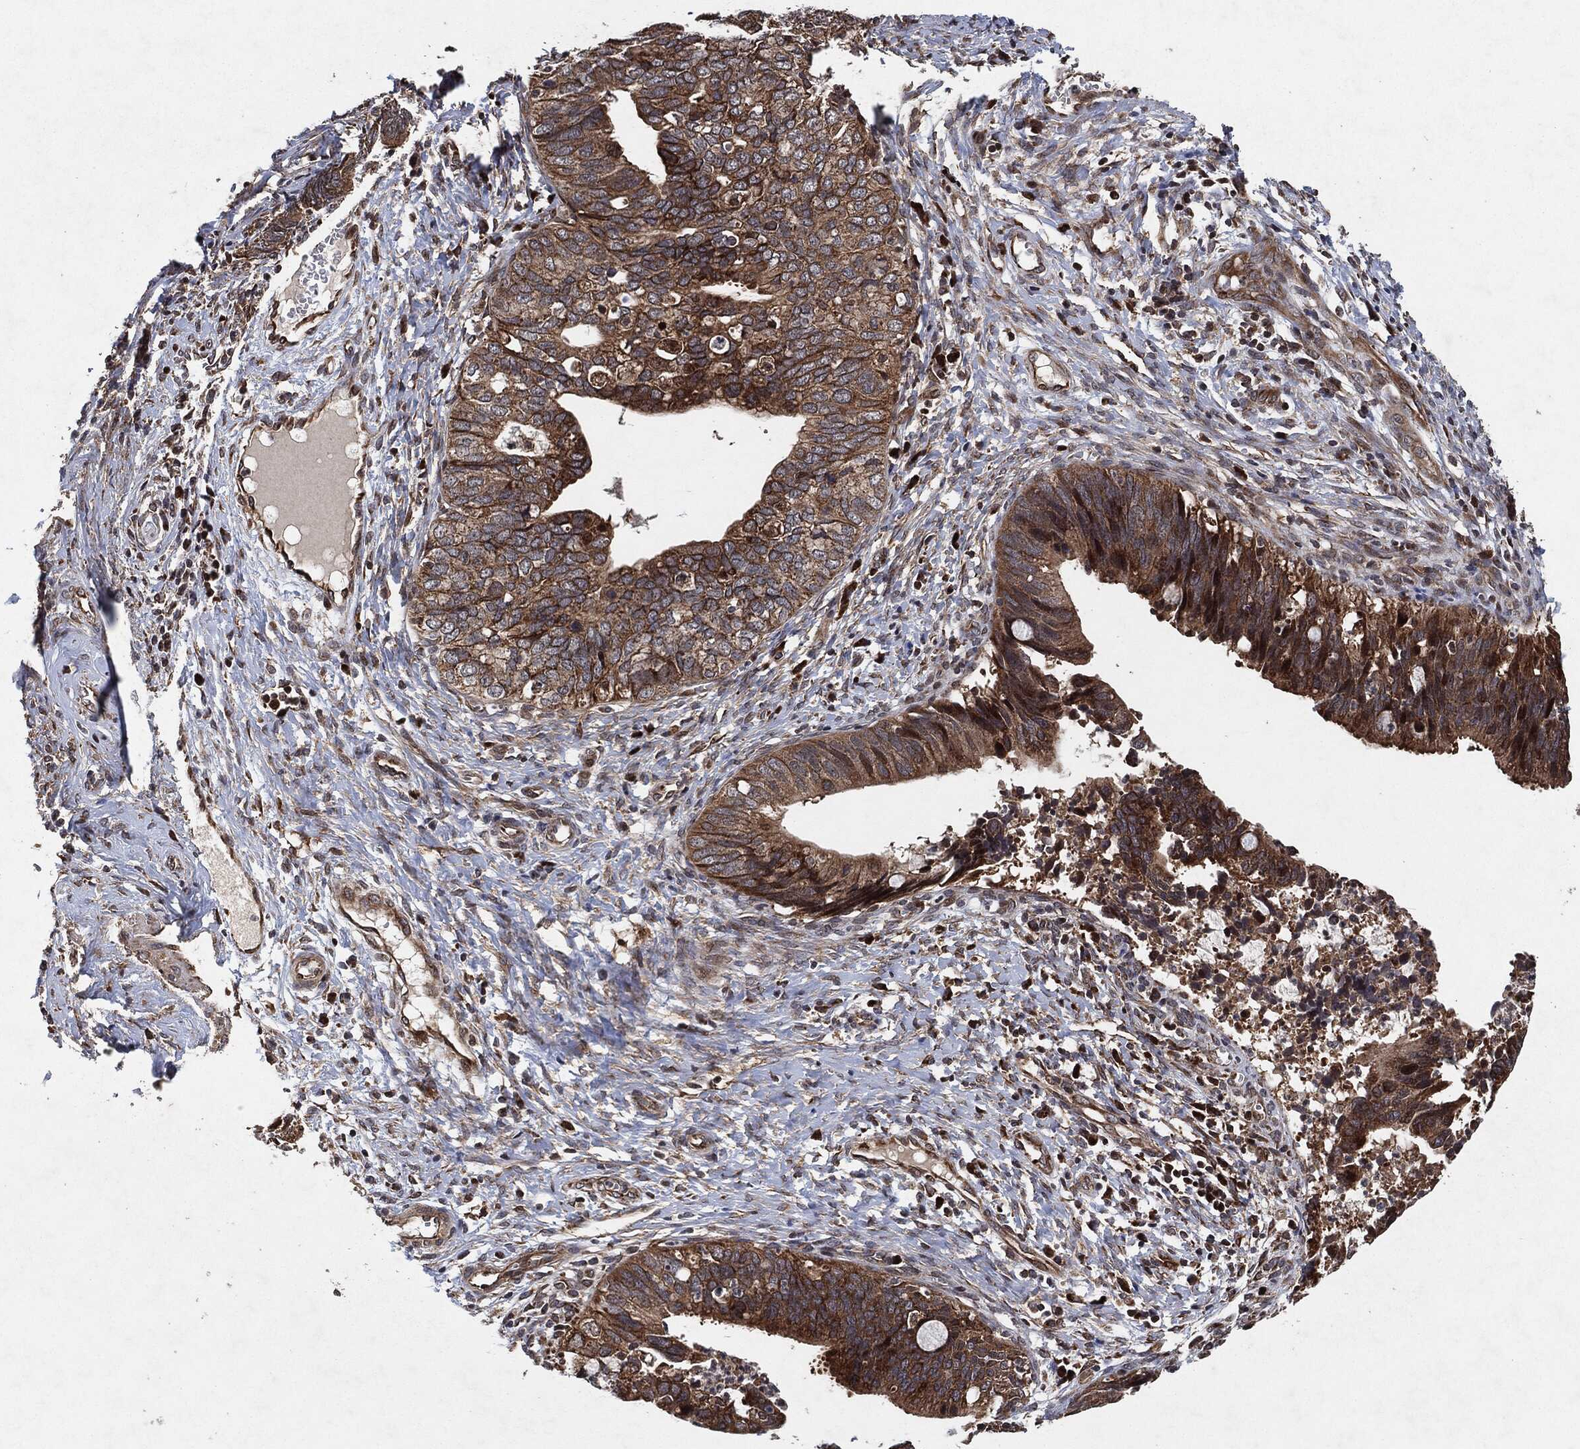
{"staining": {"intensity": "moderate", "quantity": "25%-75%", "location": "cytoplasmic/membranous"}, "tissue": "cervical cancer", "cell_type": "Tumor cells", "image_type": "cancer", "snomed": [{"axis": "morphology", "description": "Adenocarcinoma, NOS"}, {"axis": "topography", "description": "Cervix"}], "caption": "DAB immunohistochemical staining of human cervical cancer exhibits moderate cytoplasmic/membranous protein expression in about 25%-75% of tumor cells.", "gene": "BCAR1", "patient": {"sex": "female", "age": 42}}